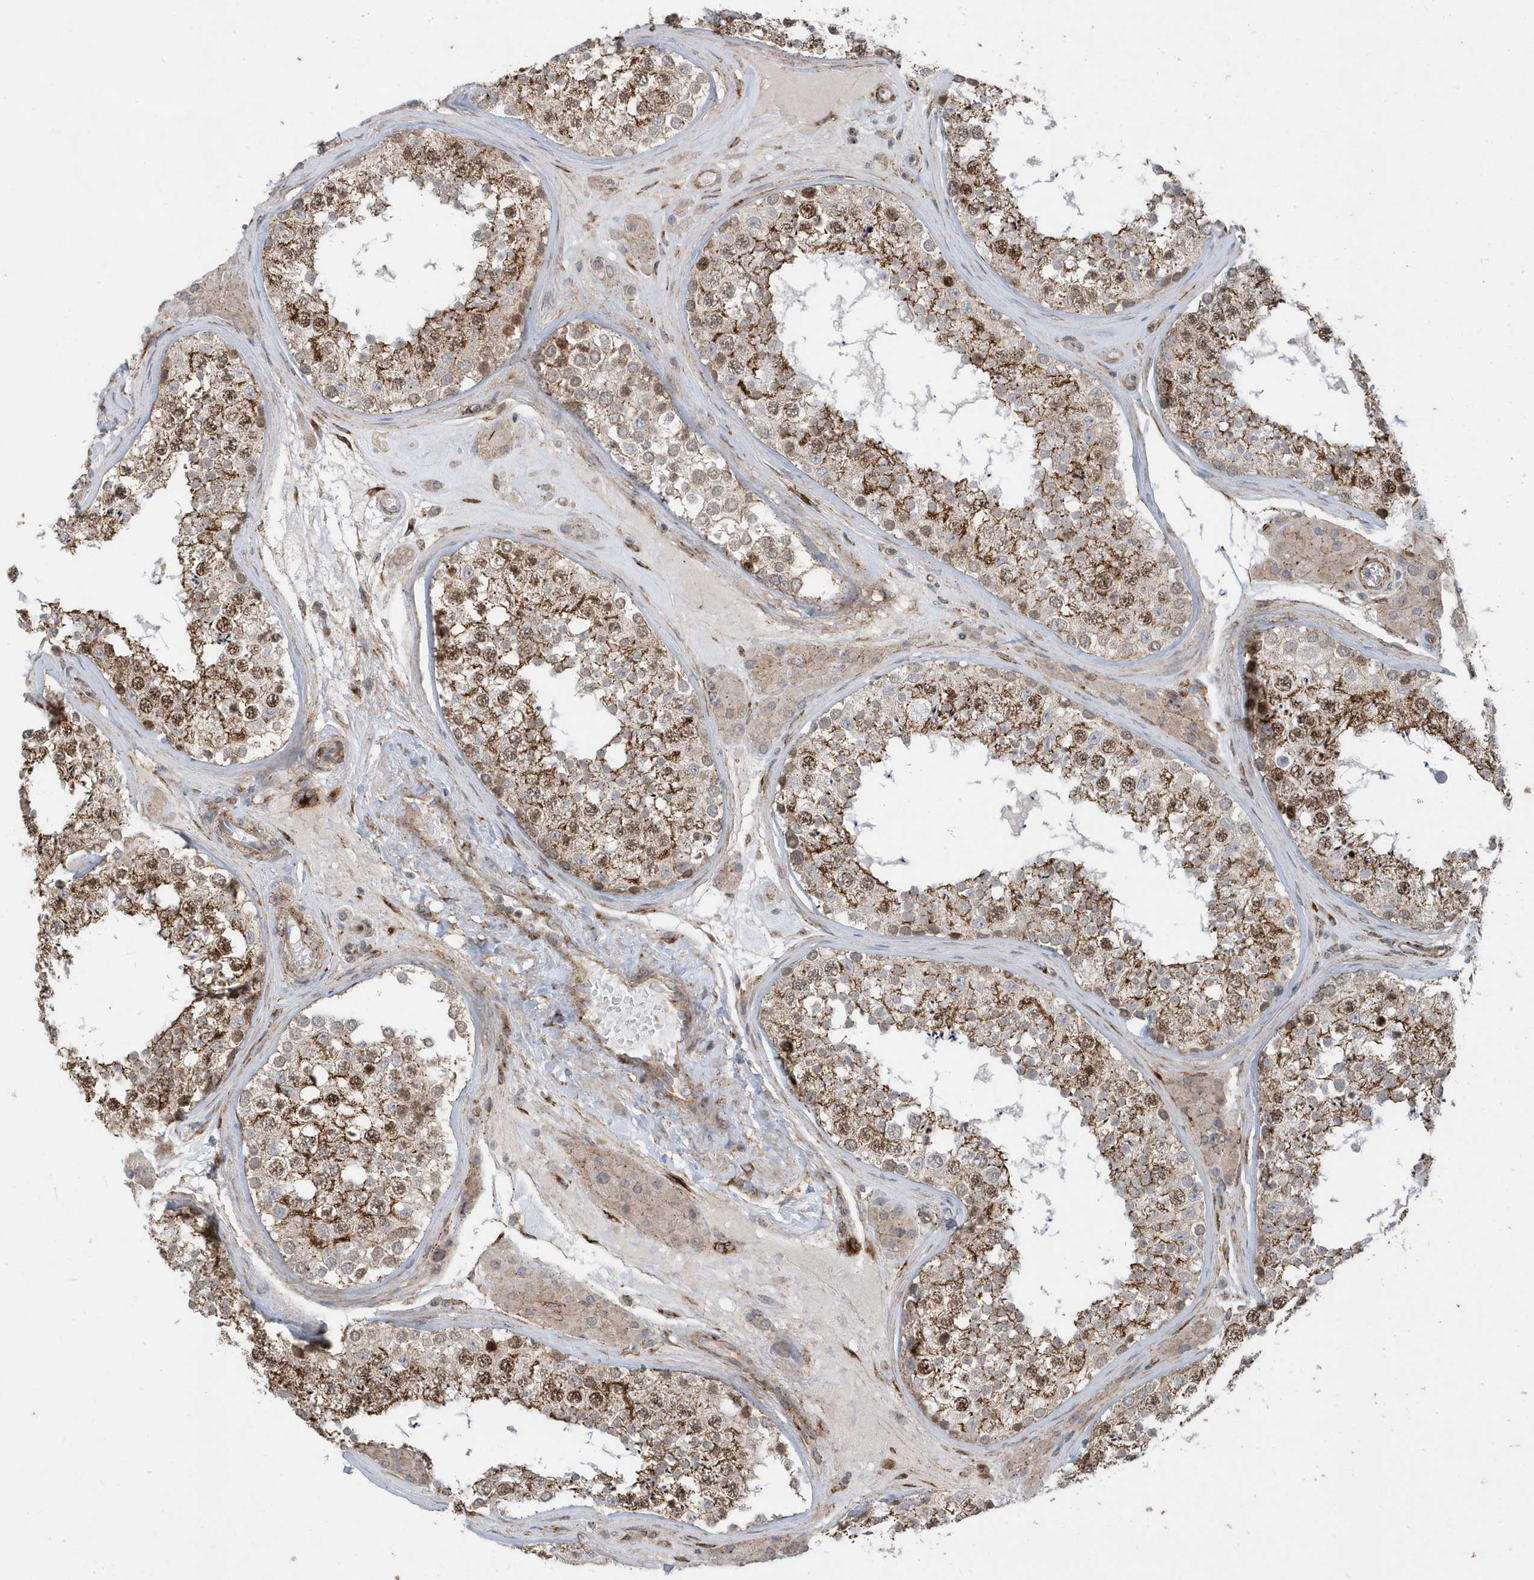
{"staining": {"intensity": "moderate", "quantity": ">75%", "location": "cytoplasmic/membranous,nuclear"}, "tissue": "testis", "cell_type": "Cells in seminiferous ducts", "image_type": "normal", "snomed": [{"axis": "morphology", "description": "Normal tissue, NOS"}, {"axis": "topography", "description": "Testis"}], "caption": "Cells in seminiferous ducts demonstrate moderate cytoplasmic/membranous,nuclear staining in about >75% of cells in benign testis.", "gene": "HRH4", "patient": {"sex": "male", "age": 46}}